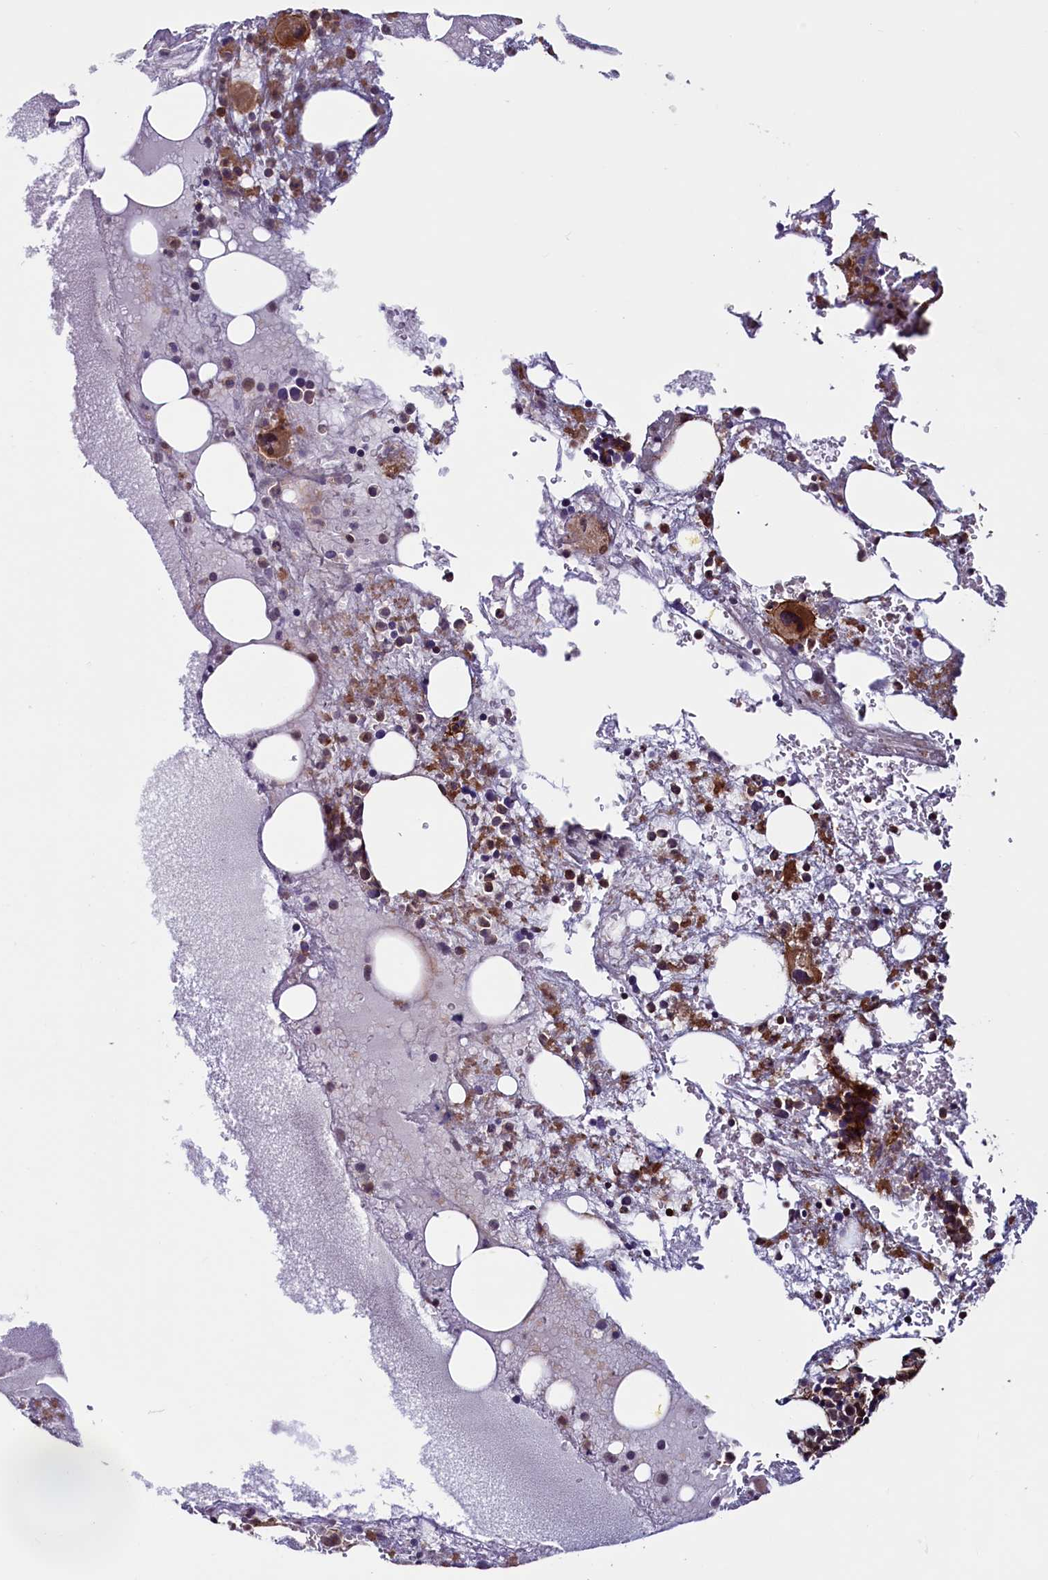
{"staining": {"intensity": "moderate", "quantity": "25%-75%", "location": "cytoplasmic/membranous,nuclear"}, "tissue": "bone marrow", "cell_type": "Hematopoietic cells", "image_type": "normal", "snomed": [{"axis": "morphology", "description": "Normal tissue, NOS"}, {"axis": "topography", "description": "Bone marrow"}], "caption": "Immunohistochemistry of unremarkable human bone marrow exhibits medium levels of moderate cytoplasmic/membranous,nuclear staining in about 25%-75% of hematopoietic cells.", "gene": "DUOXA1", "patient": {"sex": "male", "age": 61}}